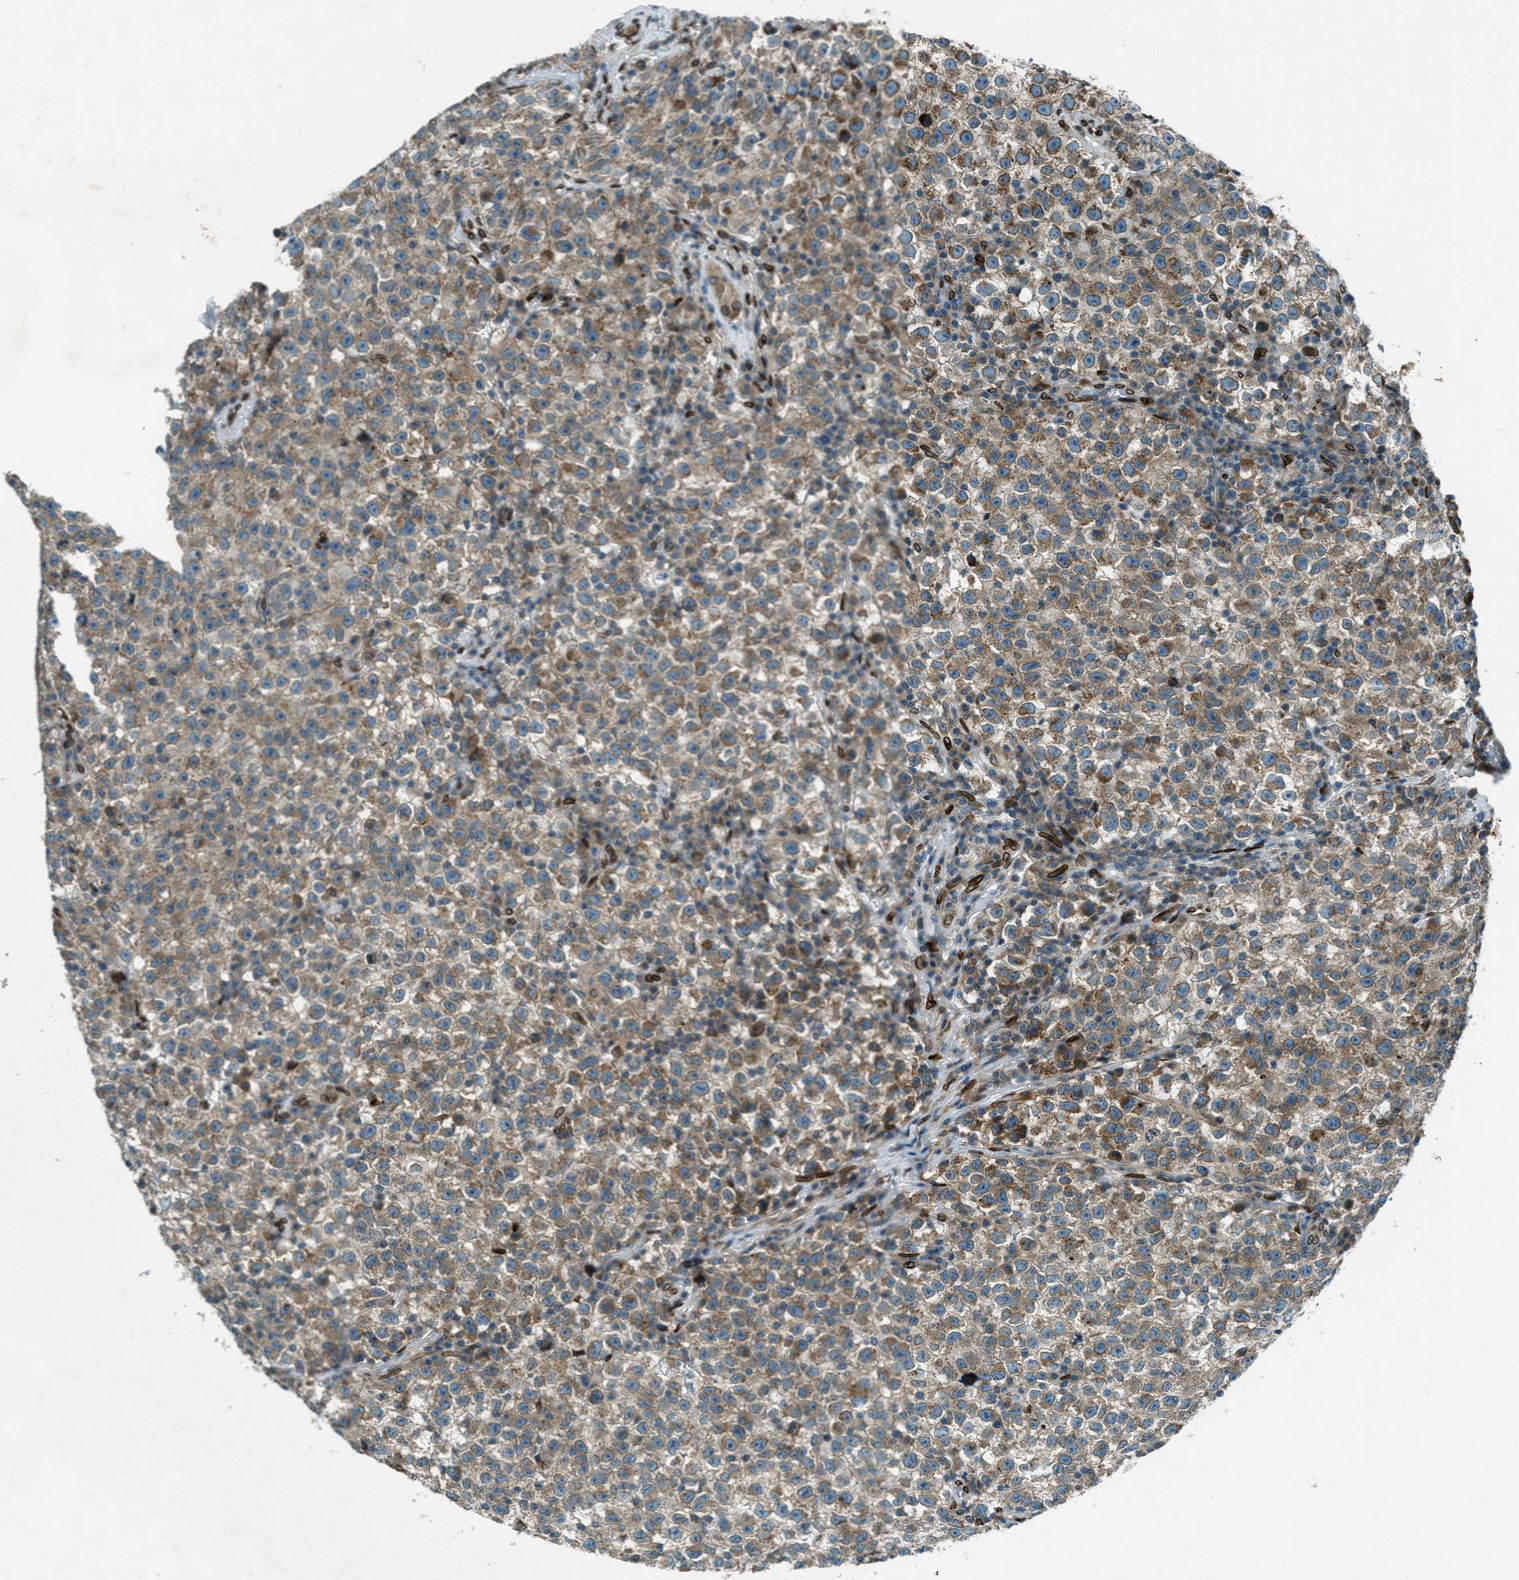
{"staining": {"intensity": "moderate", "quantity": ">75%", "location": "cytoplasmic/membranous"}, "tissue": "testis cancer", "cell_type": "Tumor cells", "image_type": "cancer", "snomed": [{"axis": "morphology", "description": "Seminoma, NOS"}, {"axis": "topography", "description": "Testis"}], "caption": "Testis seminoma tissue exhibits moderate cytoplasmic/membranous expression in about >75% of tumor cells, visualized by immunohistochemistry.", "gene": "LEMD2", "patient": {"sex": "male", "age": 22}}